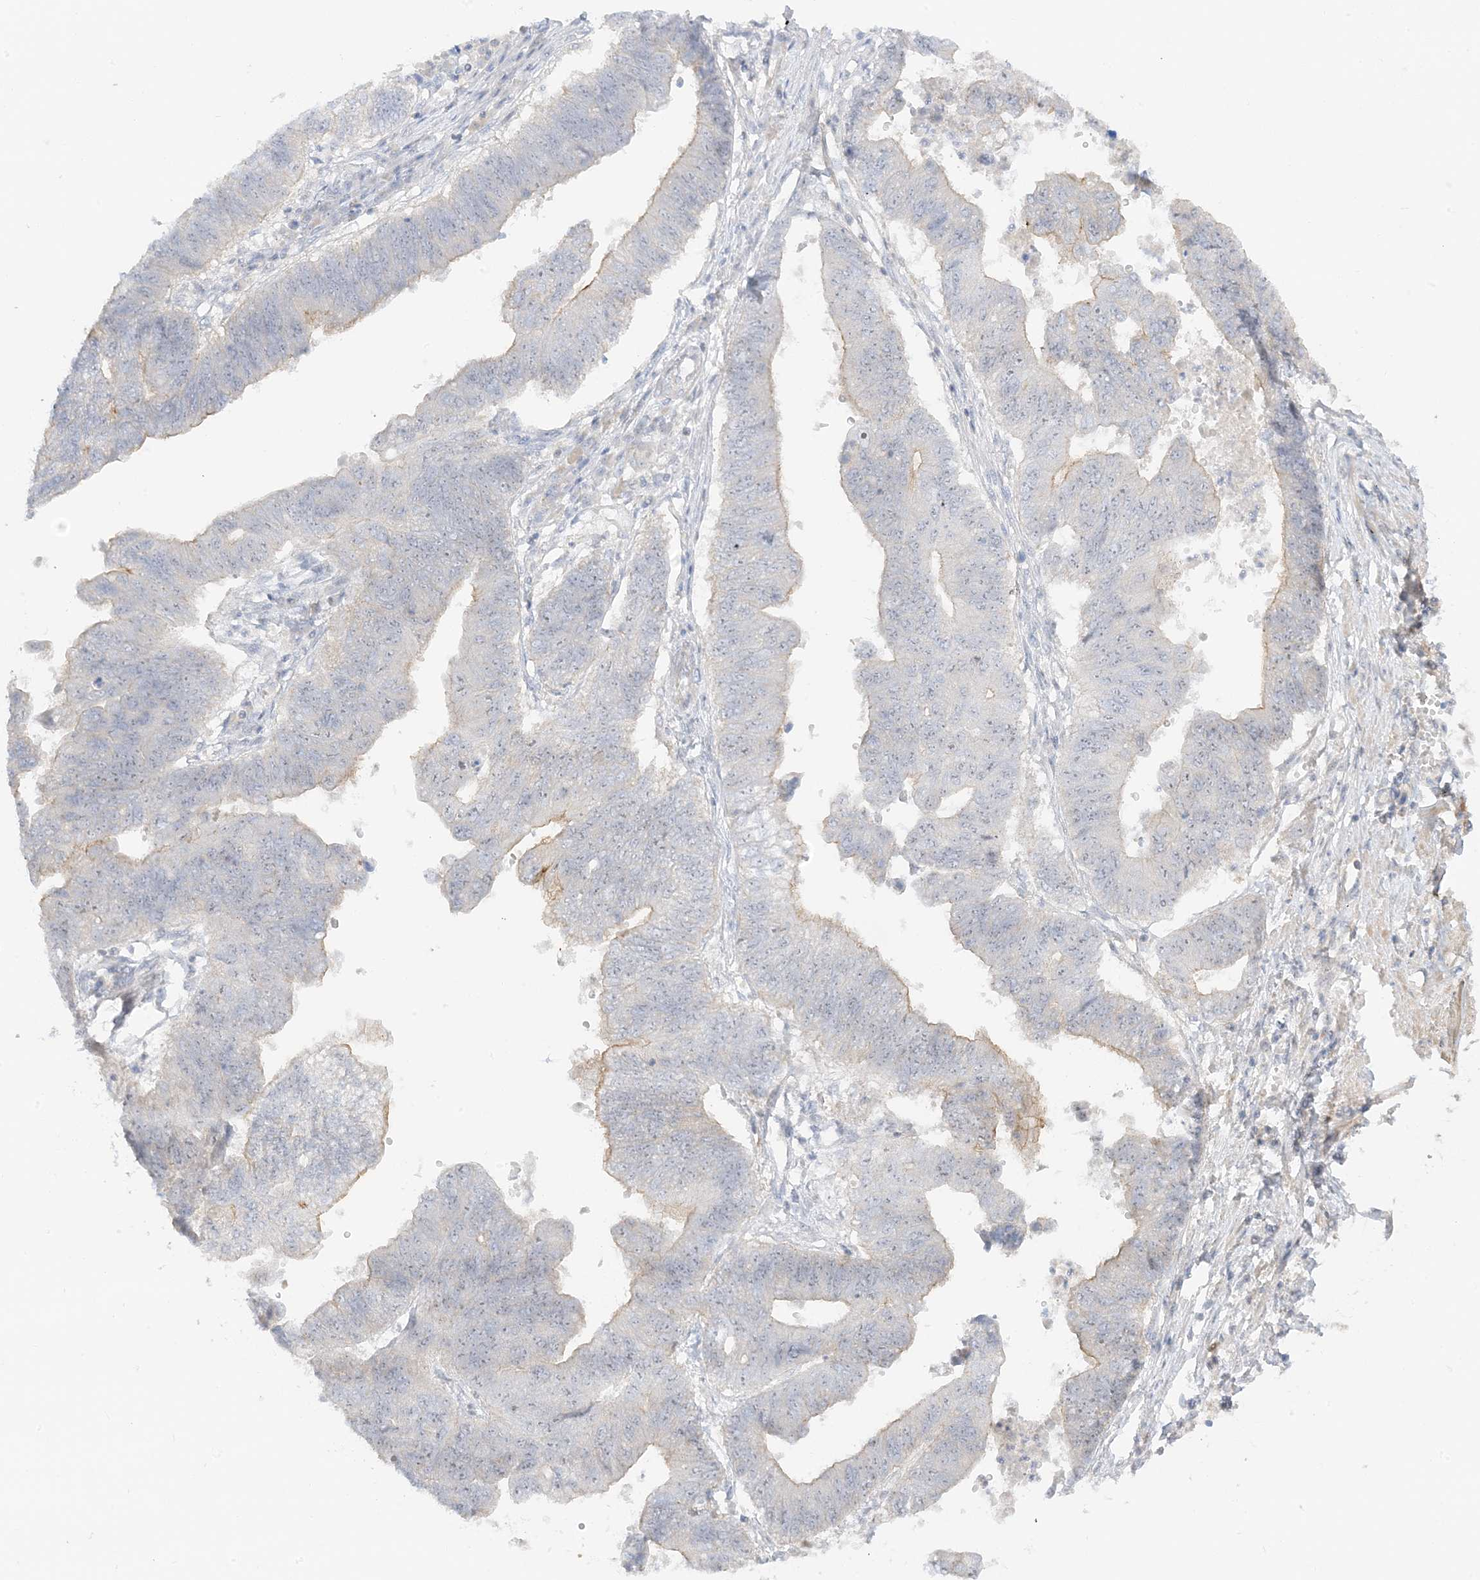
{"staining": {"intensity": "weak", "quantity": "<25%", "location": "cytoplasmic/membranous"}, "tissue": "stomach cancer", "cell_type": "Tumor cells", "image_type": "cancer", "snomed": [{"axis": "morphology", "description": "Adenocarcinoma, NOS"}, {"axis": "topography", "description": "Stomach"}], "caption": "This is an immunohistochemistry (IHC) photomicrograph of human stomach cancer. There is no positivity in tumor cells.", "gene": "ETAA1", "patient": {"sex": "male", "age": 59}}